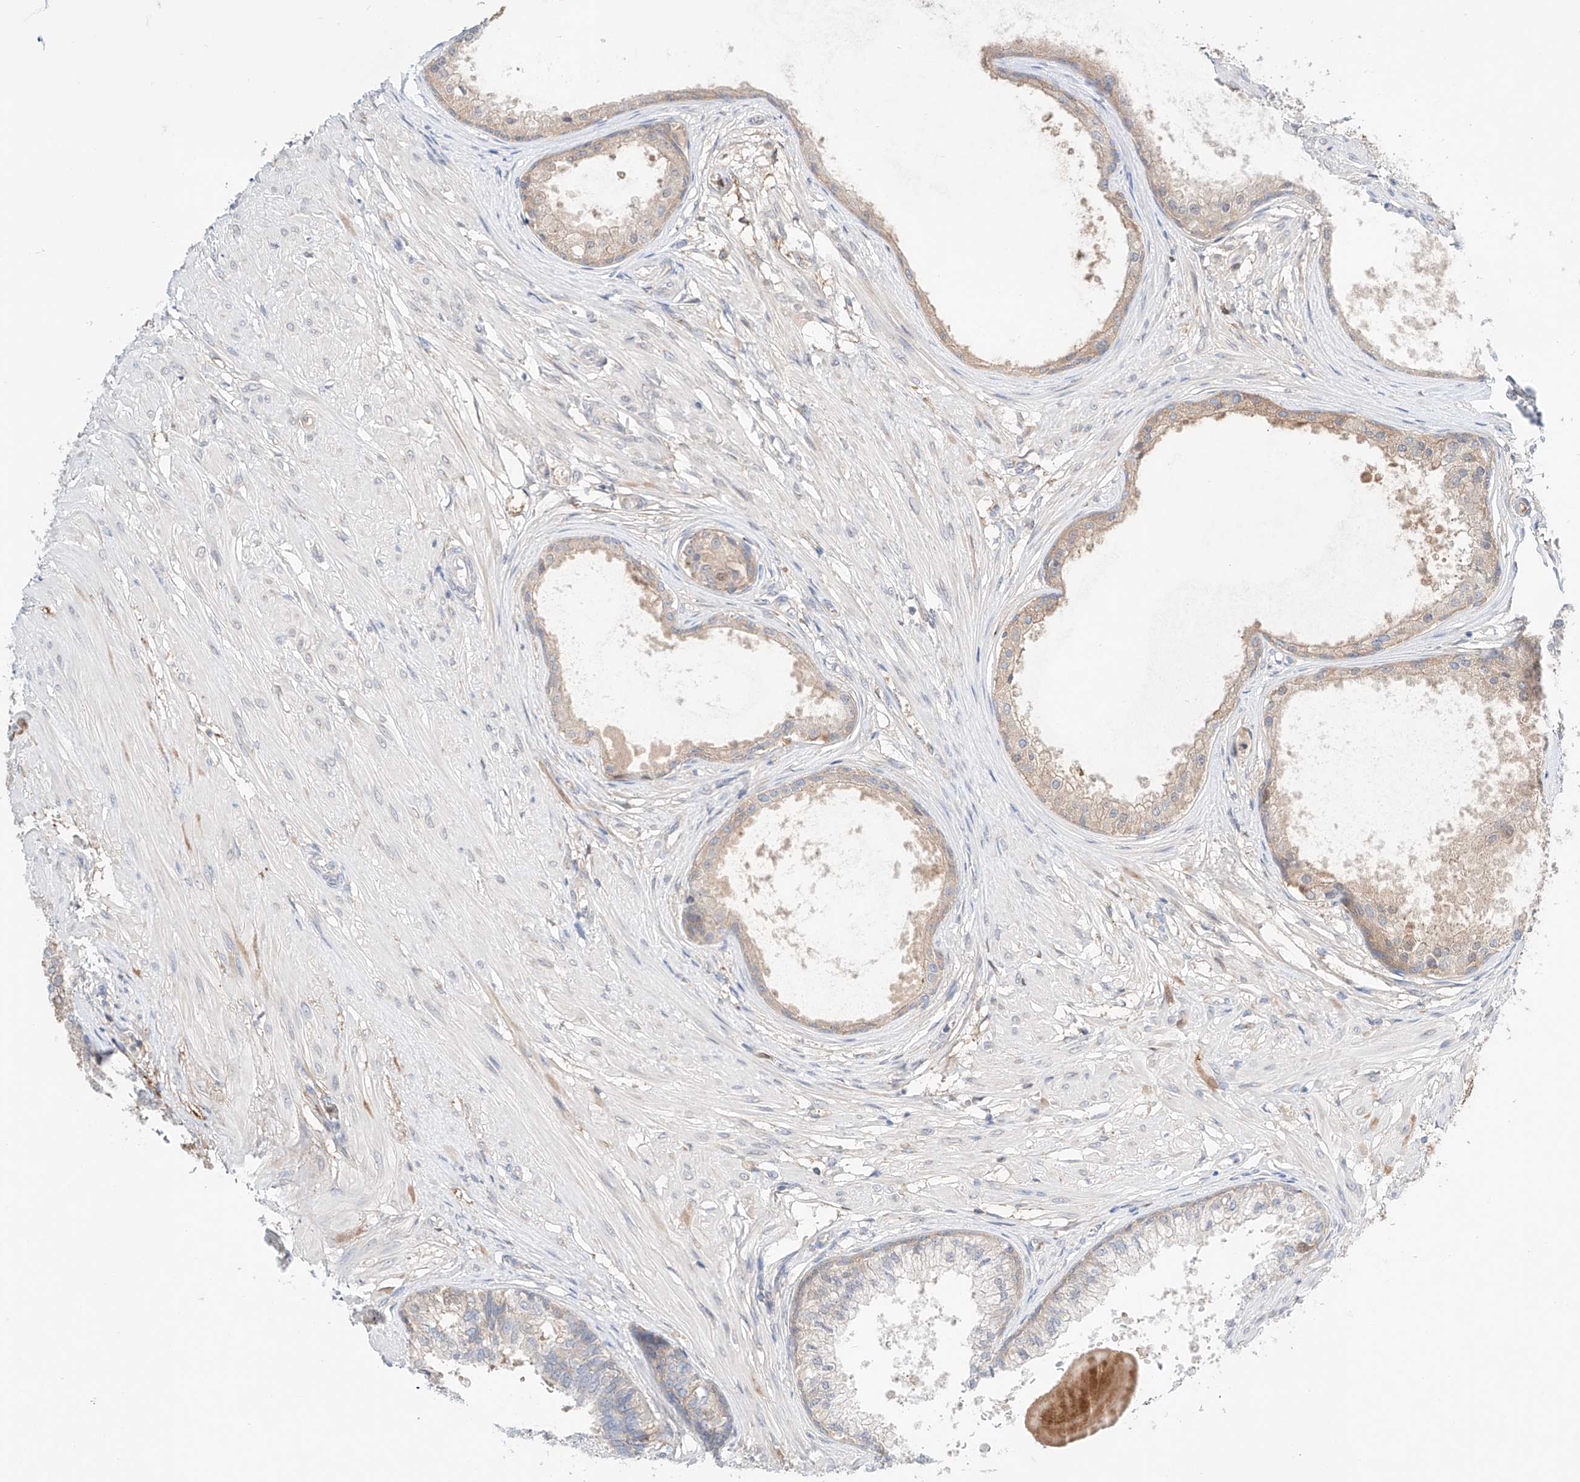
{"staining": {"intensity": "weak", "quantity": ">75%", "location": "cytoplasmic/membranous"}, "tissue": "prostate", "cell_type": "Glandular cells", "image_type": "normal", "snomed": [{"axis": "morphology", "description": "Normal tissue, NOS"}, {"axis": "topography", "description": "Prostate"}], "caption": "Brown immunohistochemical staining in unremarkable prostate reveals weak cytoplasmic/membranous positivity in approximately >75% of glandular cells. The staining is performed using DAB (3,3'-diaminobenzidine) brown chromogen to label protein expression. The nuclei are counter-stained blue using hematoxylin.", "gene": "PGGT1B", "patient": {"sex": "male", "age": 48}}